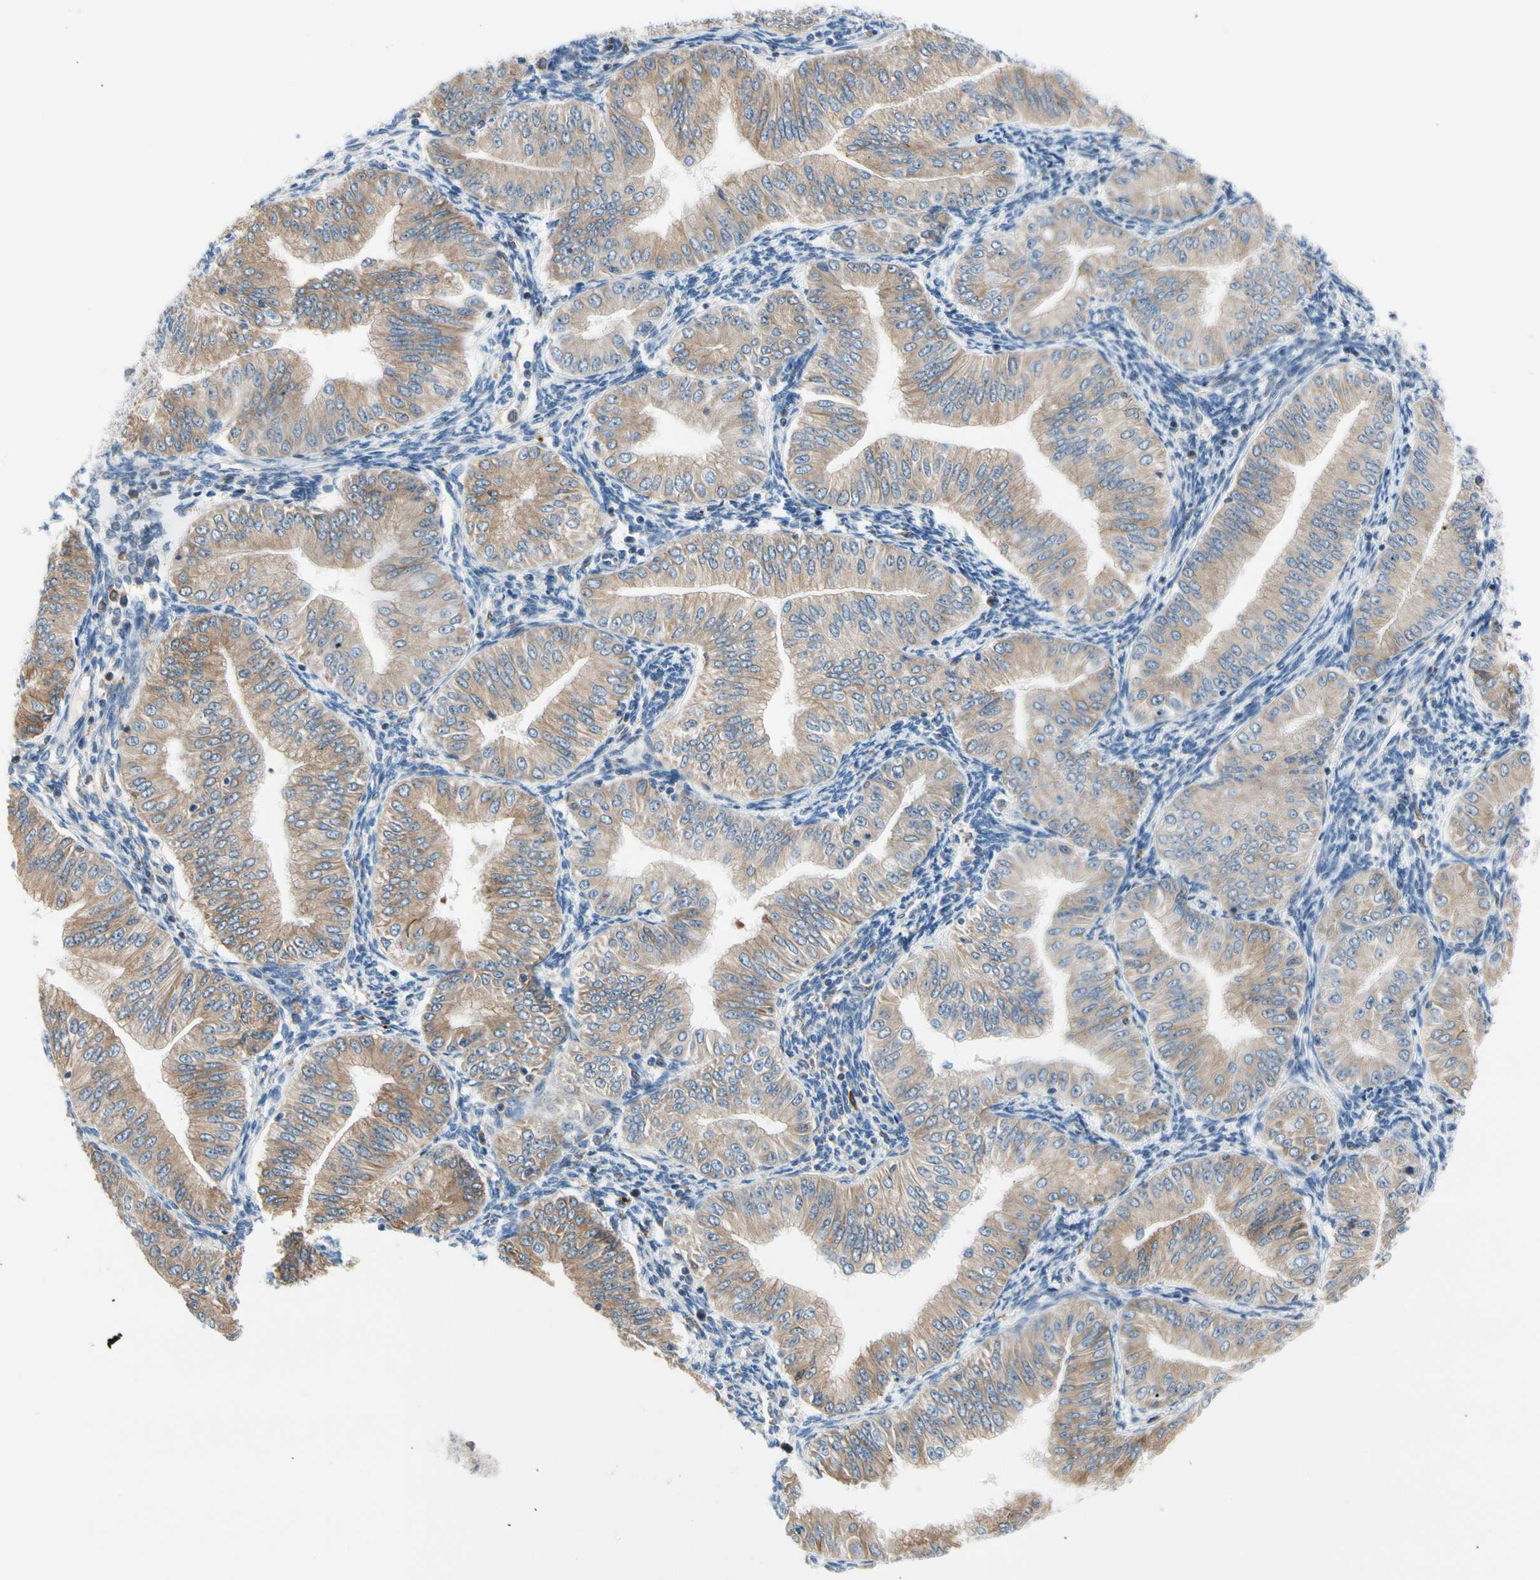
{"staining": {"intensity": "moderate", "quantity": ">75%", "location": "cytoplasmic/membranous"}, "tissue": "endometrial cancer", "cell_type": "Tumor cells", "image_type": "cancer", "snomed": [{"axis": "morphology", "description": "Normal tissue, NOS"}, {"axis": "morphology", "description": "Adenocarcinoma, NOS"}, {"axis": "topography", "description": "Endometrium"}], "caption": "A histopathology image of endometrial adenocarcinoma stained for a protein shows moderate cytoplasmic/membranous brown staining in tumor cells.", "gene": "STXBP1", "patient": {"sex": "female", "age": 53}}